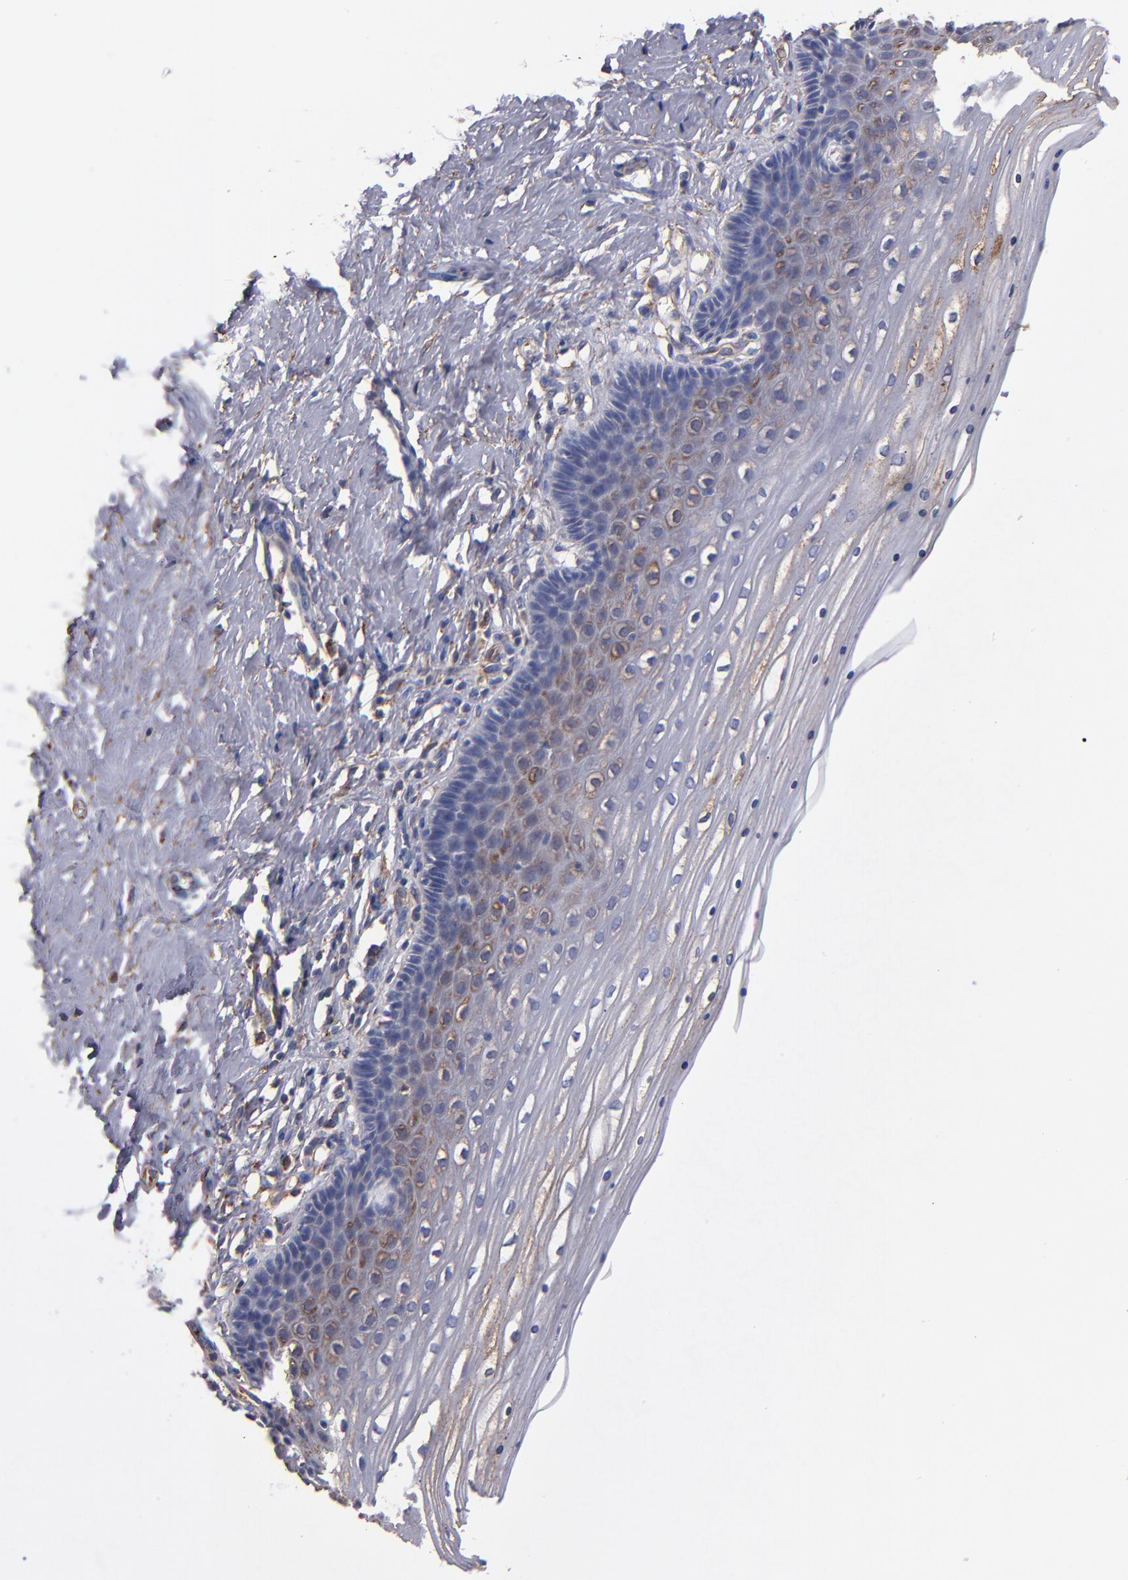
{"staining": {"intensity": "moderate", "quantity": ">75%", "location": "cytoplasmic/membranous"}, "tissue": "cervix", "cell_type": "Glandular cells", "image_type": "normal", "snomed": [{"axis": "morphology", "description": "Normal tissue, NOS"}, {"axis": "topography", "description": "Cervix"}], "caption": "Immunohistochemistry of unremarkable cervix reveals medium levels of moderate cytoplasmic/membranous positivity in about >75% of glandular cells.", "gene": "MVP", "patient": {"sex": "female", "age": 39}}